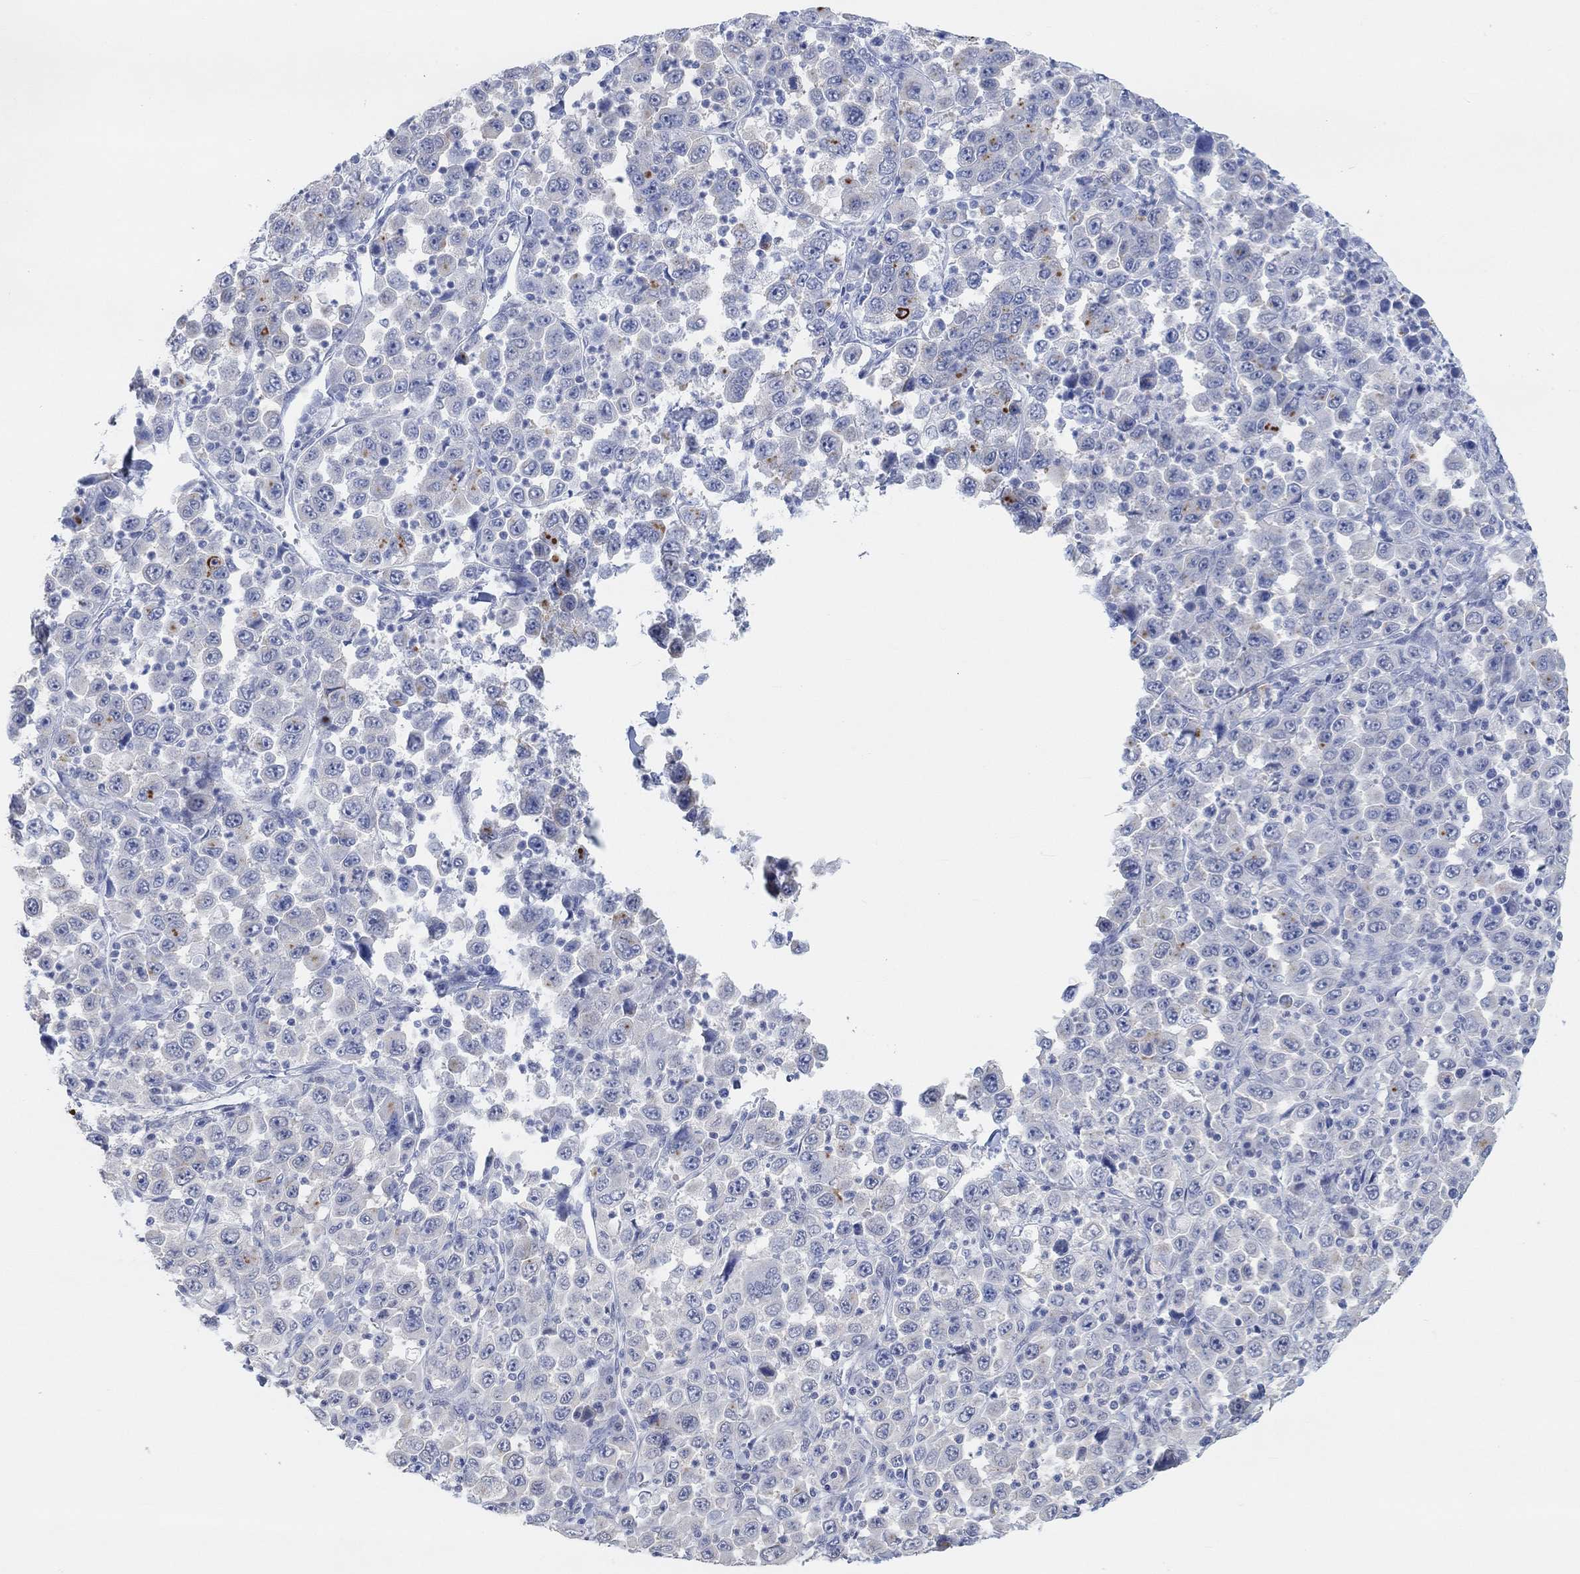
{"staining": {"intensity": "negative", "quantity": "none", "location": "none"}, "tissue": "stomach cancer", "cell_type": "Tumor cells", "image_type": "cancer", "snomed": [{"axis": "morphology", "description": "Normal tissue, NOS"}, {"axis": "morphology", "description": "Adenocarcinoma, NOS"}, {"axis": "topography", "description": "Stomach, upper"}, {"axis": "topography", "description": "Stomach"}], "caption": "A histopathology image of human stomach cancer is negative for staining in tumor cells.", "gene": "MUC1", "patient": {"sex": "male", "age": 59}}